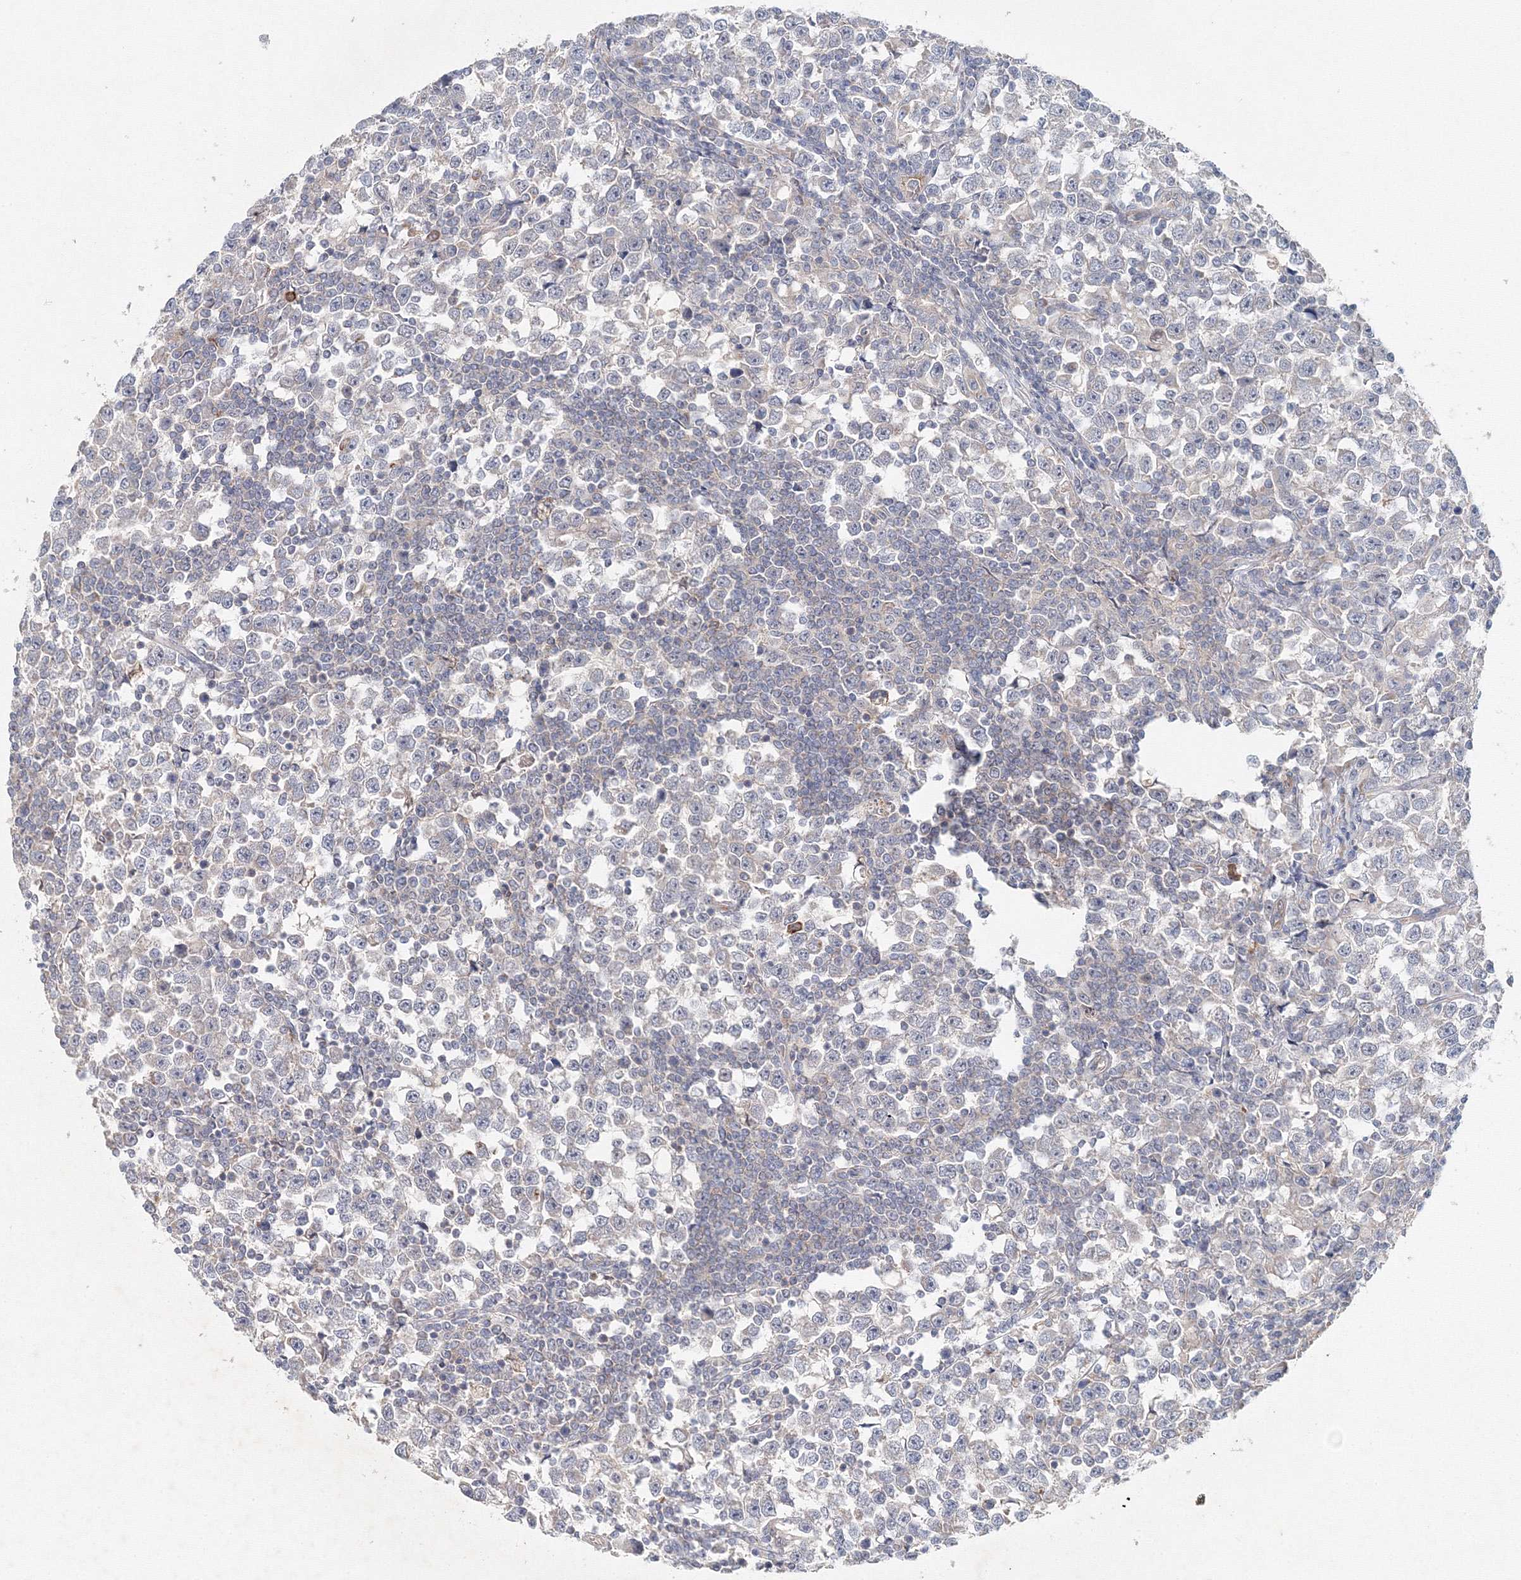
{"staining": {"intensity": "negative", "quantity": "none", "location": "none"}, "tissue": "testis cancer", "cell_type": "Tumor cells", "image_type": "cancer", "snomed": [{"axis": "morphology", "description": "Normal tissue, NOS"}, {"axis": "morphology", "description": "Seminoma, NOS"}, {"axis": "topography", "description": "Testis"}], "caption": "IHC micrograph of human seminoma (testis) stained for a protein (brown), which exhibits no staining in tumor cells.", "gene": "WDR49", "patient": {"sex": "male", "age": 43}}